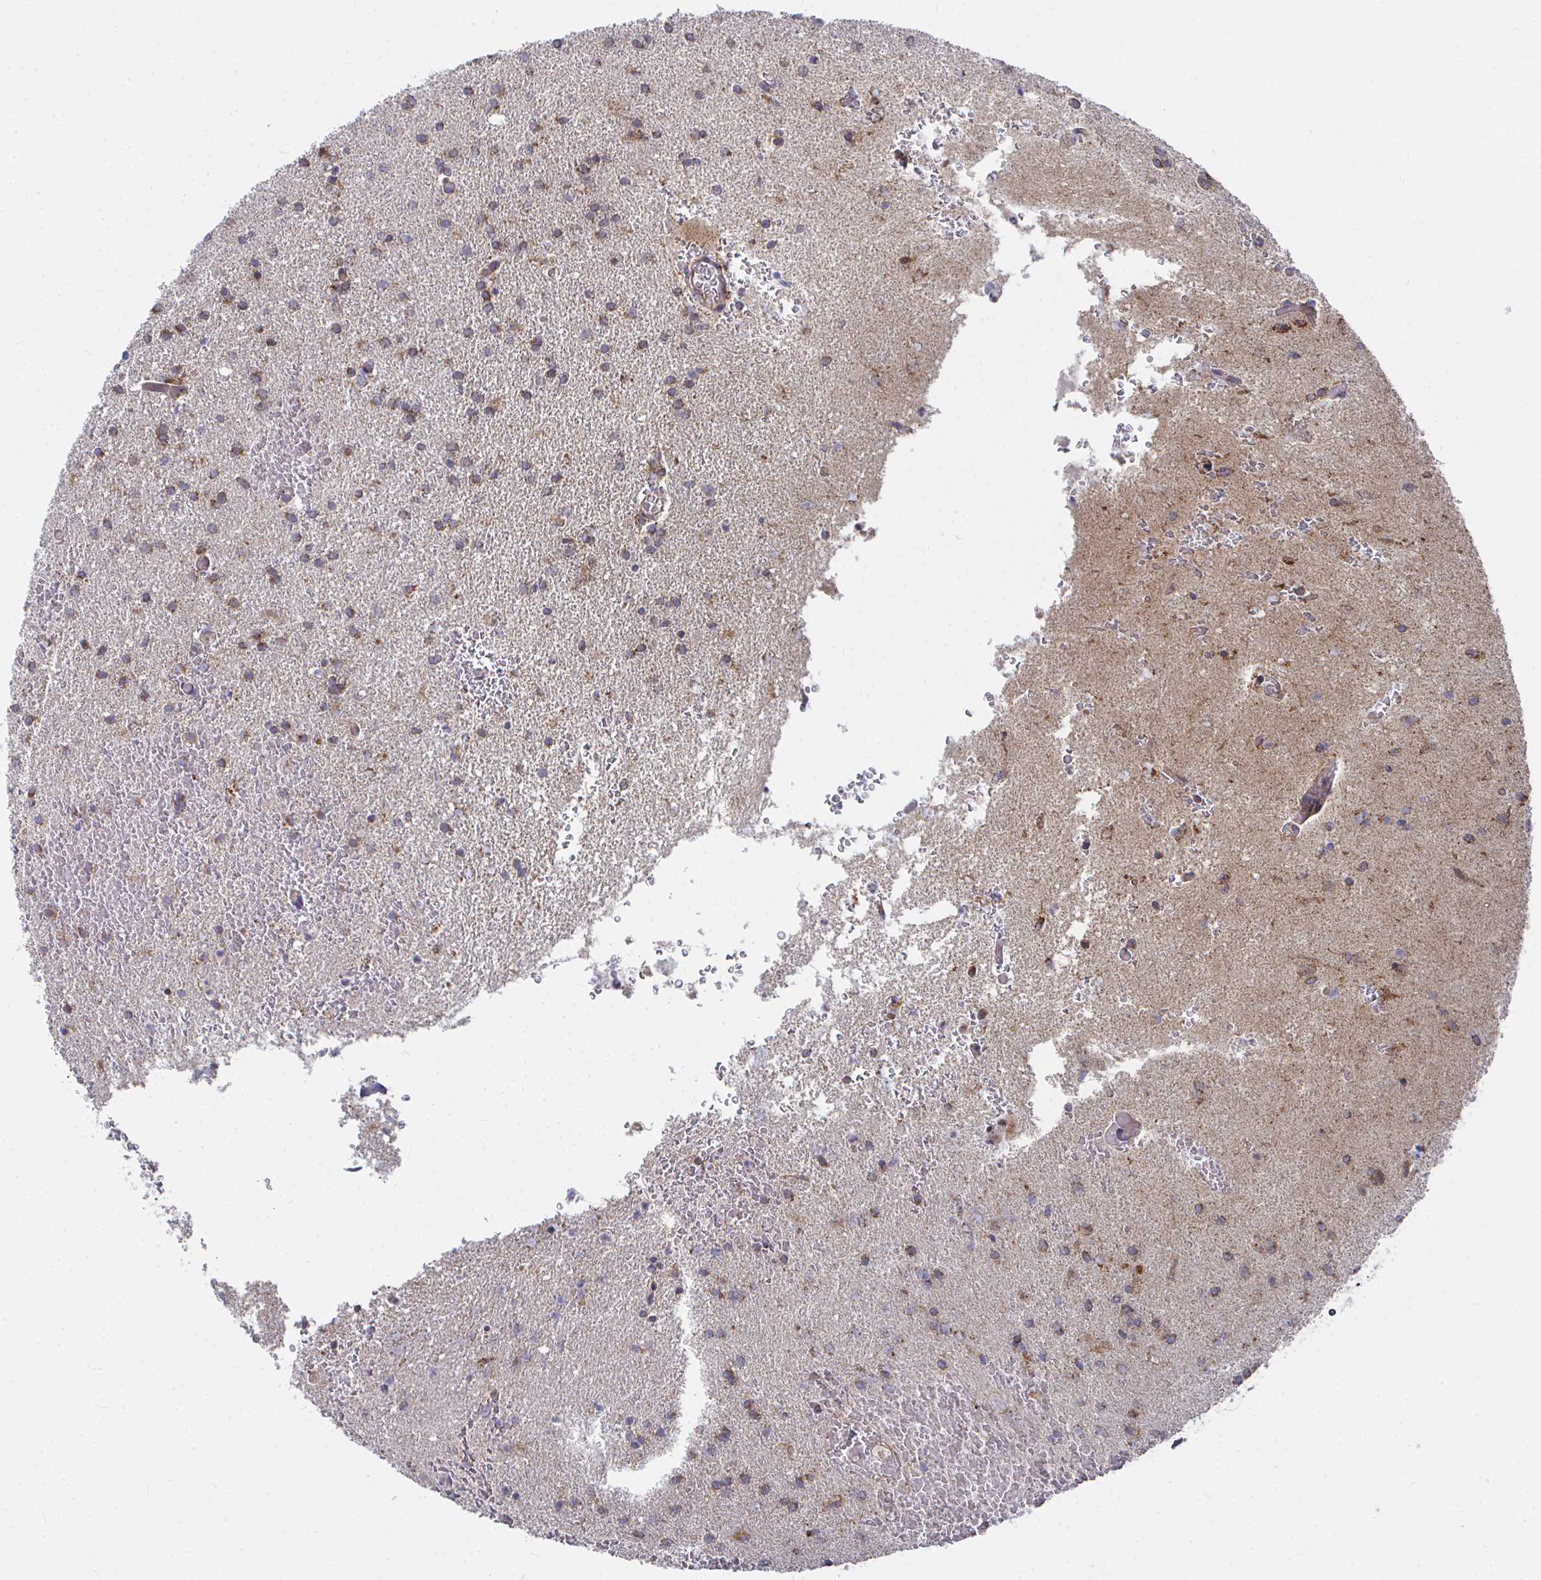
{"staining": {"intensity": "moderate", "quantity": "25%-75%", "location": "cytoplasmic/membranous"}, "tissue": "glioma", "cell_type": "Tumor cells", "image_type": "cancer", "snomed": [{"axis": "morphology", "description": "Glioma, malignant, High grade"}, {"axis": "topography", "description": "Brain"}], "caption": "Glioma tissue demonstrates moderate cytoplasmic/membranous expression in about 25%-75% of tumor cells, visualized by immunohistochemistry. (IHC, brightfield microscopy, high magnification).", "gene": "PEX3", "patient": {"sex": "female", "age": 50}}